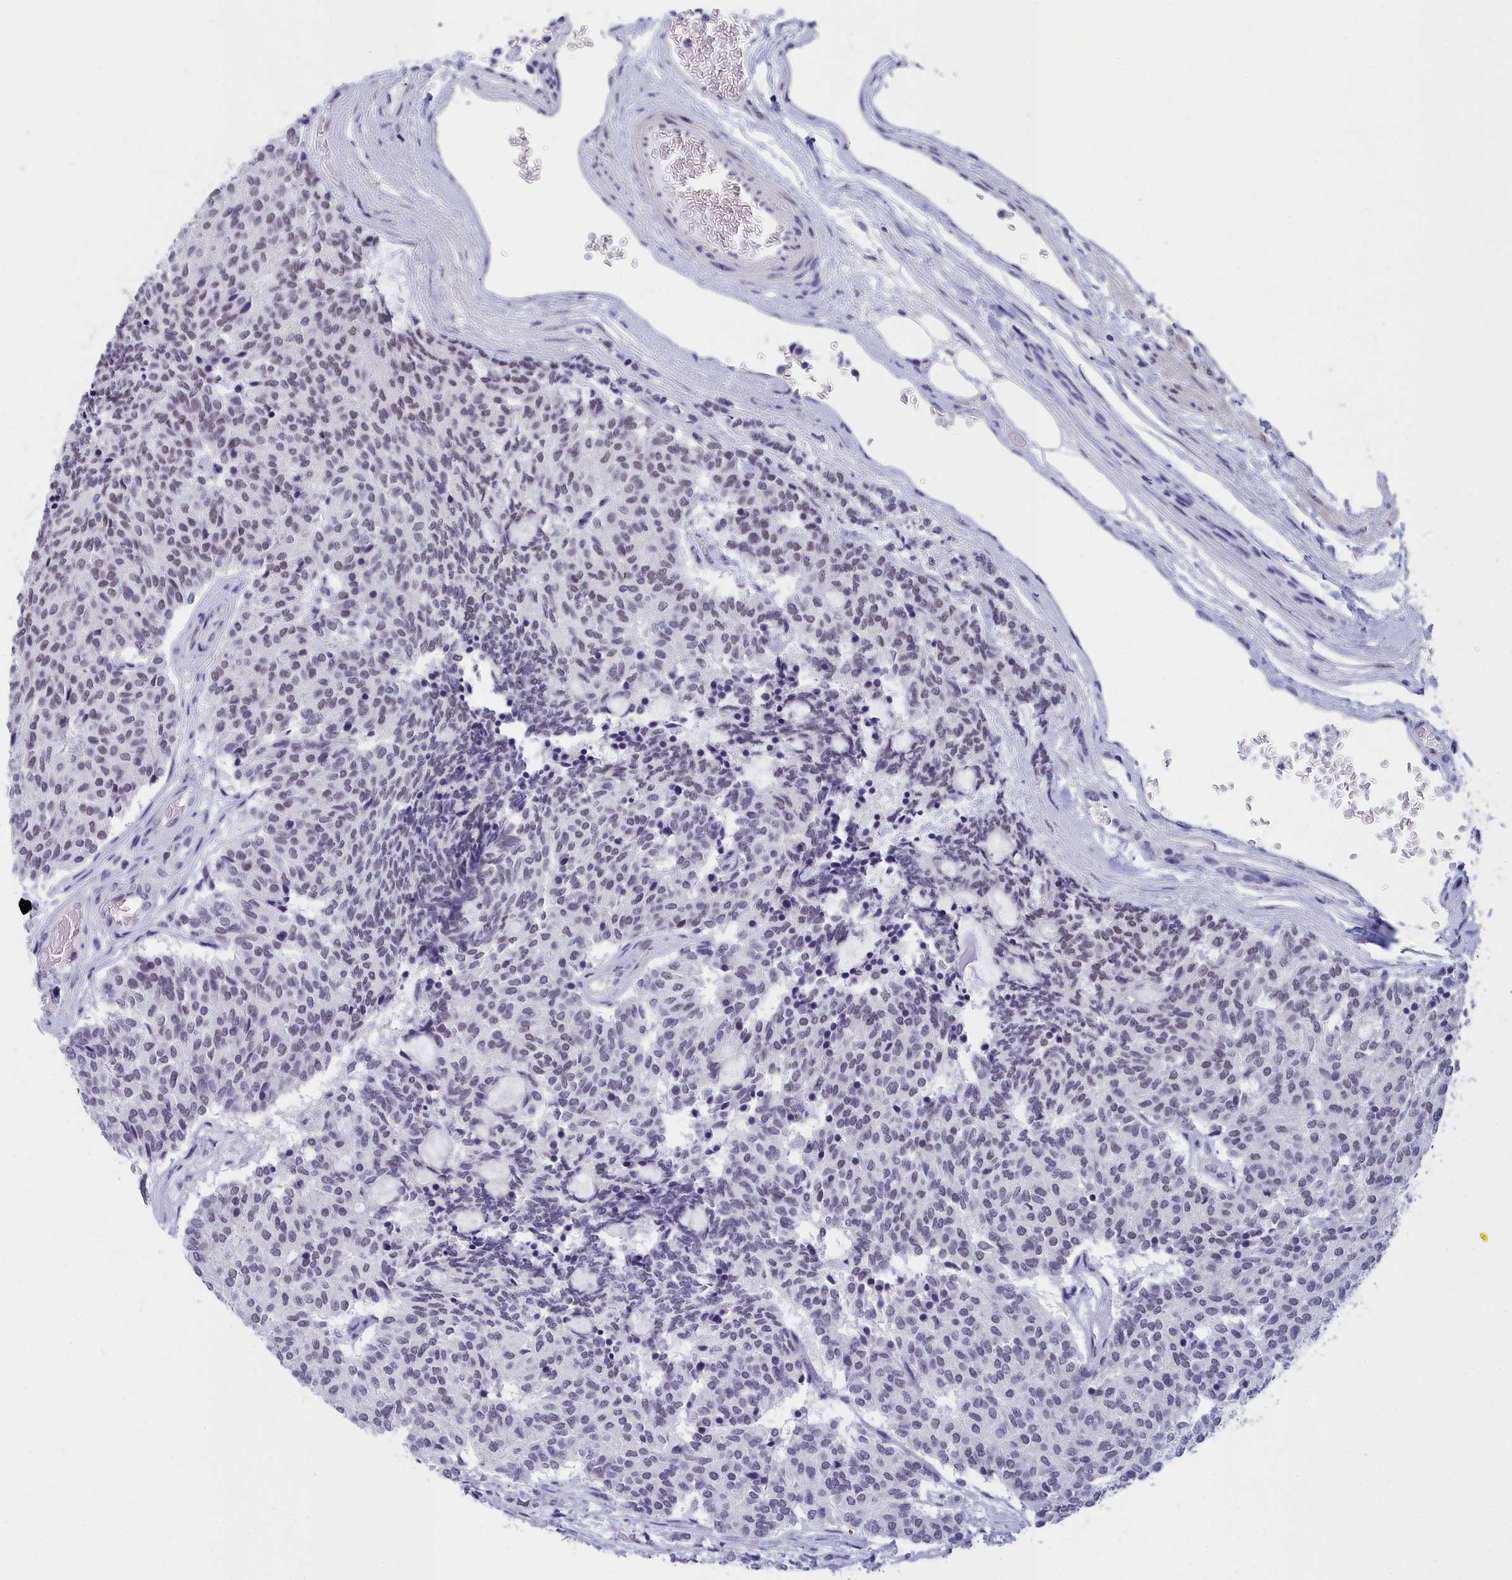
{"staining": {"intensity": "weak", "quantity": "25%-75%", "location": "nuclear"}, "tissue": "carcinoid", "cell_type": "Tumor cells", "image_type": "cancer", "snomed": [{"axis": "morphology", "description": "Carcinoid, malignant, NOS"}, {"axis": "topography", "description": "Pancreas"}], "caption": "Malignant carcinoid stained with DAB IHC exhibits low levels of weak nuclear expression in approximately 25%-75% of tumor cells. (DAB IHC with brightfield microscopy, high magnification).", "gene": "CCDC97", "patient": {"sex": "female", "age": 54}}